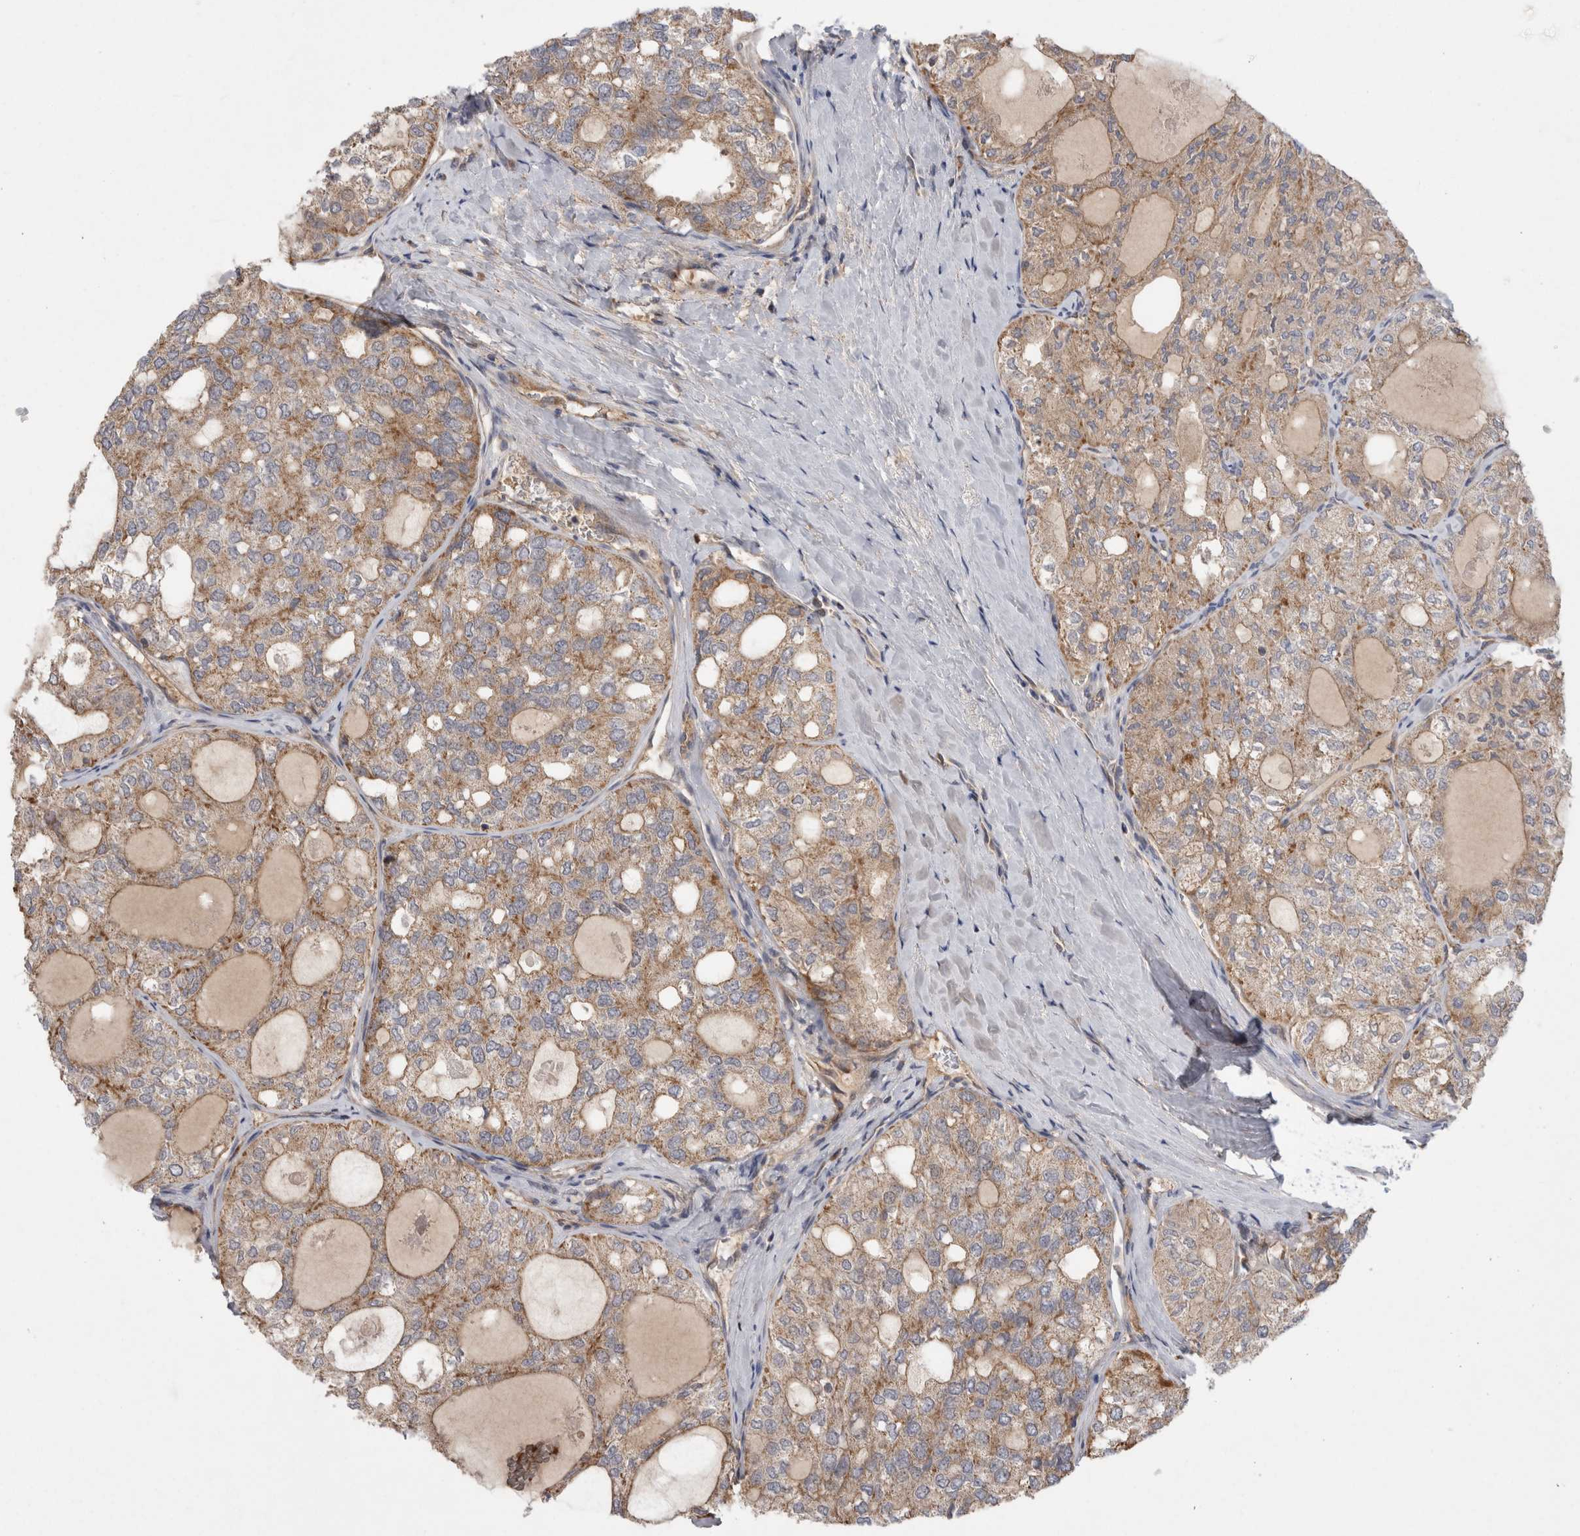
{"staining": {"intensity": "moderate", "quantity": ">75%", "location": "cytoplasmic/membranous"}, "tissue": "thyroid cancer", "cell_type": "Tumor cells", "image_type": "cancer", "snomed": [{"axis": "morphology", "description": "Follicular adenoma carcinoma, NOS"}, {"axis": "topography", "description": "Thyroid gland"}], "caption": "Brown immunohistochemical staining in human thyroid cancer (follicular adenoma carcinoma) reveals moderate cytoplasmic/membranous positivity in approximately >75% of tumor cells.", "gene": "DARS2", "patient": {"sex": "male", "age": 75}}